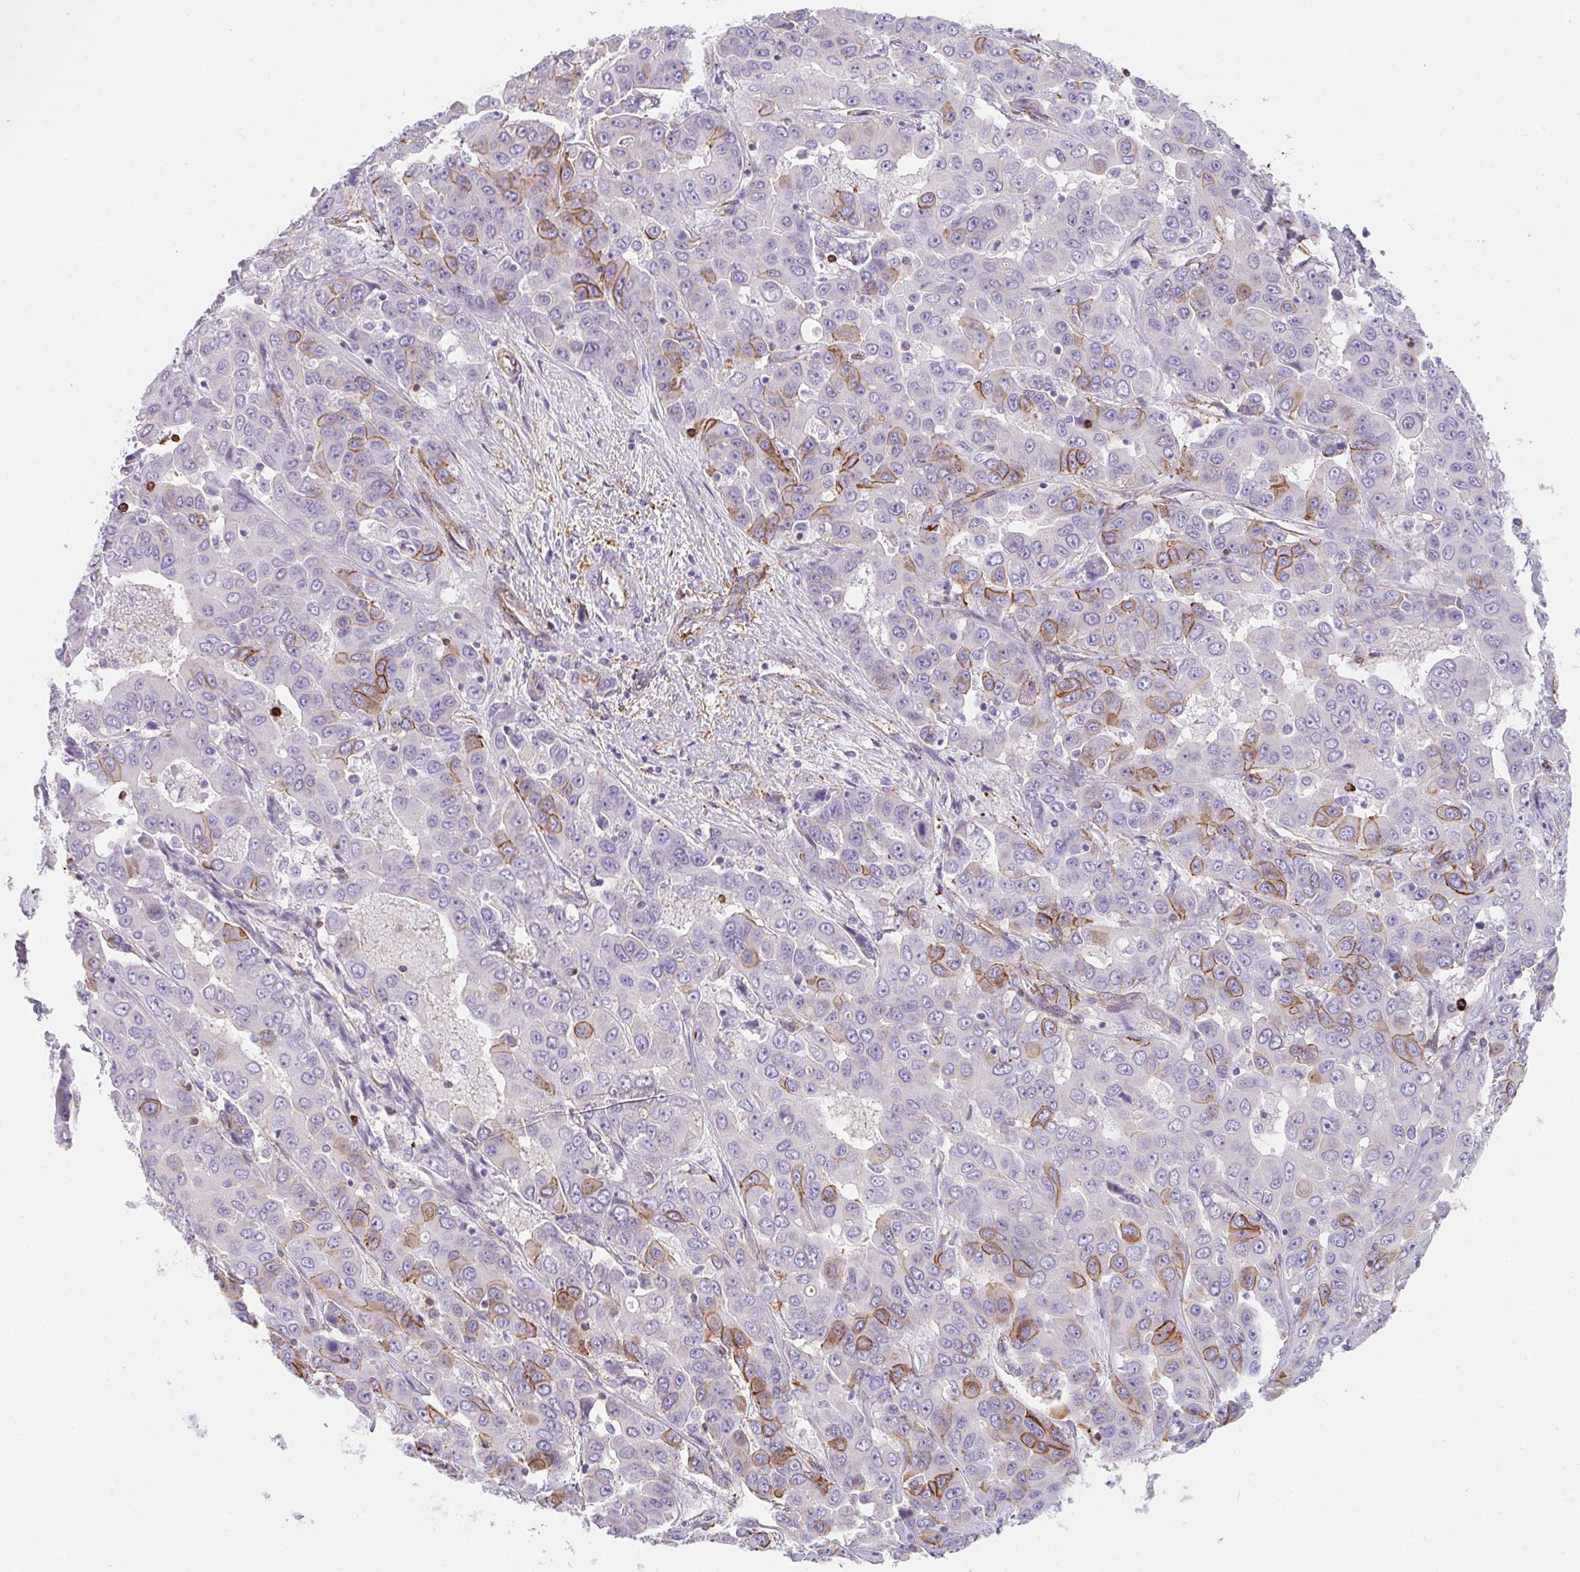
{"staining": {"intensity": "moderate", "quantity": "25%-75%", "location": "cytoplasmic/membranous"}, "tissue": "liver cancer", "cell_type": "Tumor cells", "image_type": "cancer", "snomed": [{"axis": "morphology", "description": "Cholangiocarcinoma"}, {"axis": "topography", "description": "Liver"}], "caption": "About 25%-75% of tumor cells in liver cholangiocarcinoma demonstrate moderate cytoplasmic/membranous protein staining as visualized by brown immunohistochemical staining.", "gene": "DBN1", "patient": {"sex": "female", "age": 52}}